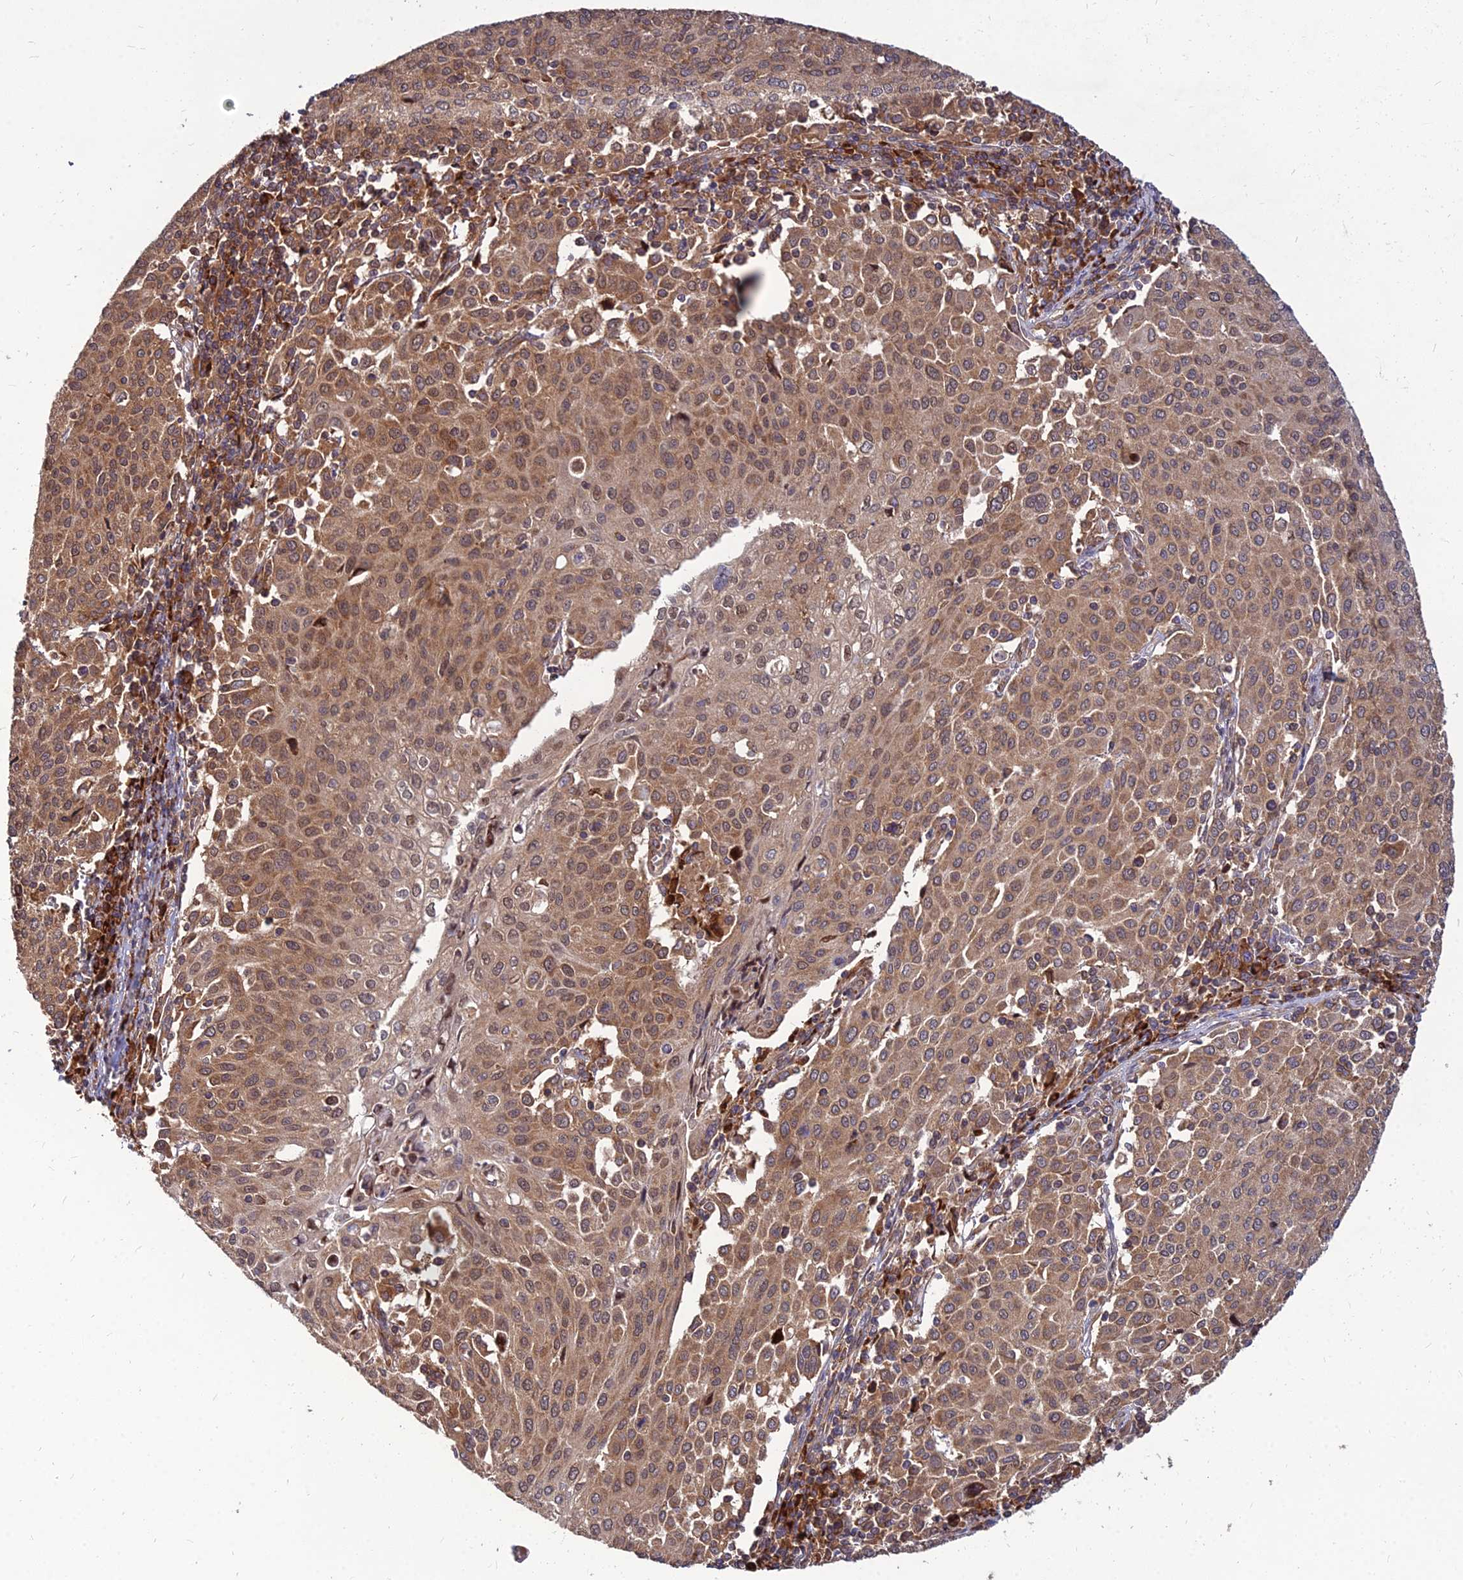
{"staining": {"intensity": "moderate", "quantity": ">75%", "location": "cytoplasmic/membranous"}, "tissue": "cervical cancer", "cell_type": "Tumor cells", "image_type": "cancer", "snomed": [{"axis": "morphology", "description": "Squamous cell carcinoma, NOS"}, {"axis": "topography", "description": "Cervix"}], "caption": "This is an image of IHC staining of cervical cancer, which shows moderate positivity in the cytoplasmic/membranous of tumor cells.", "gene": "CCT6B", "patient": {"sex": "female", "age": 46}}